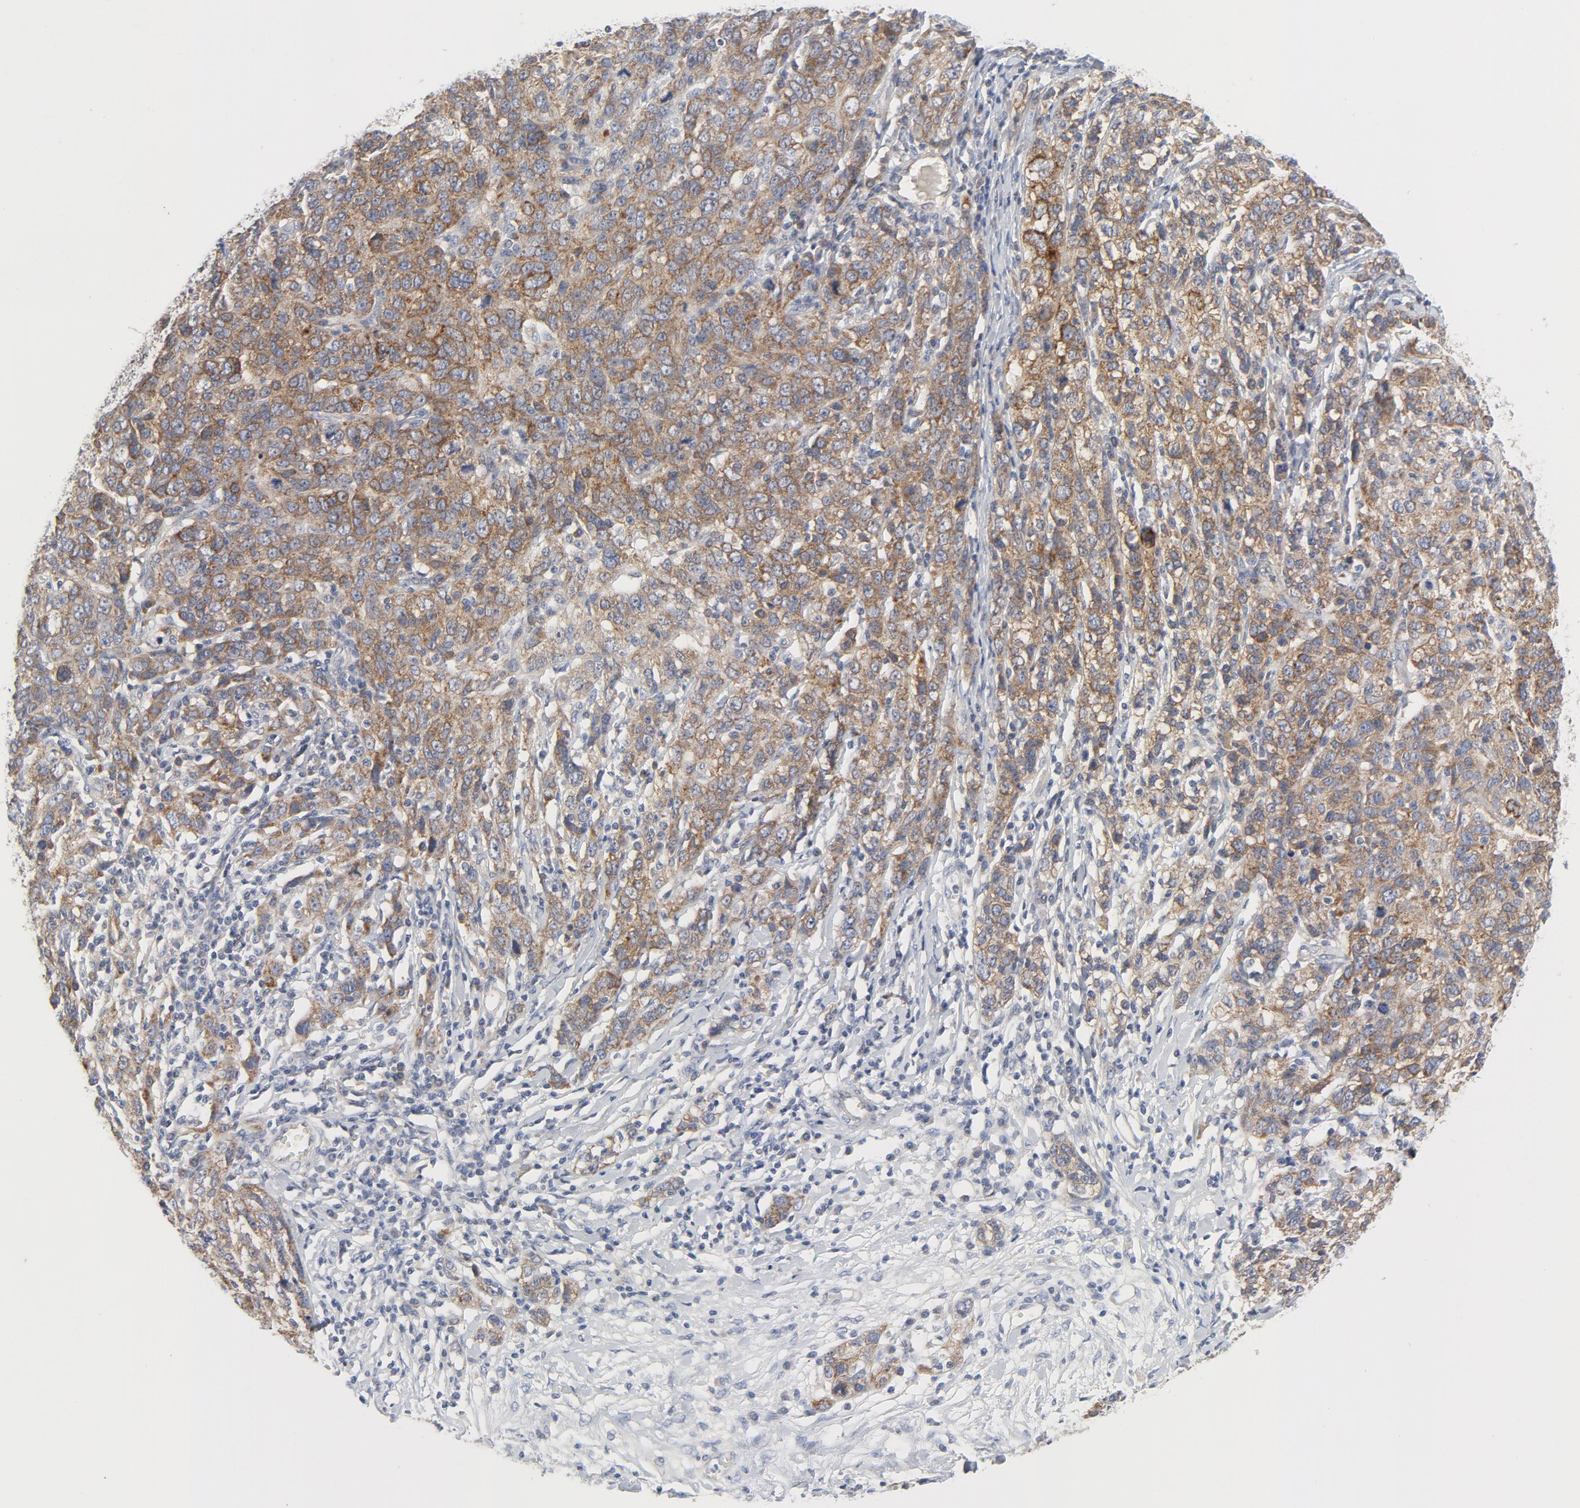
{"staining": {"intensity": "moderate", "quantity": ">75%", "location": "cytoplasmic/membranous"}, "tissue": "ovarian cancer", "cell_type": "Tumor cells", "image_type": "cancer", "snomed": [{"axis": "morphology", "description": "Cystadenocarcinoma, serous, NOS"}, {"axis": "topography", "description": "Ovary"}], "caption": "A photomicrograph of human ovarian cancer stained for a protein displays moderate cytoplasmic/membranous brown staining in tumor cells.", "gene": "BAD", "patient": {"sex": "female", "age": 71}}